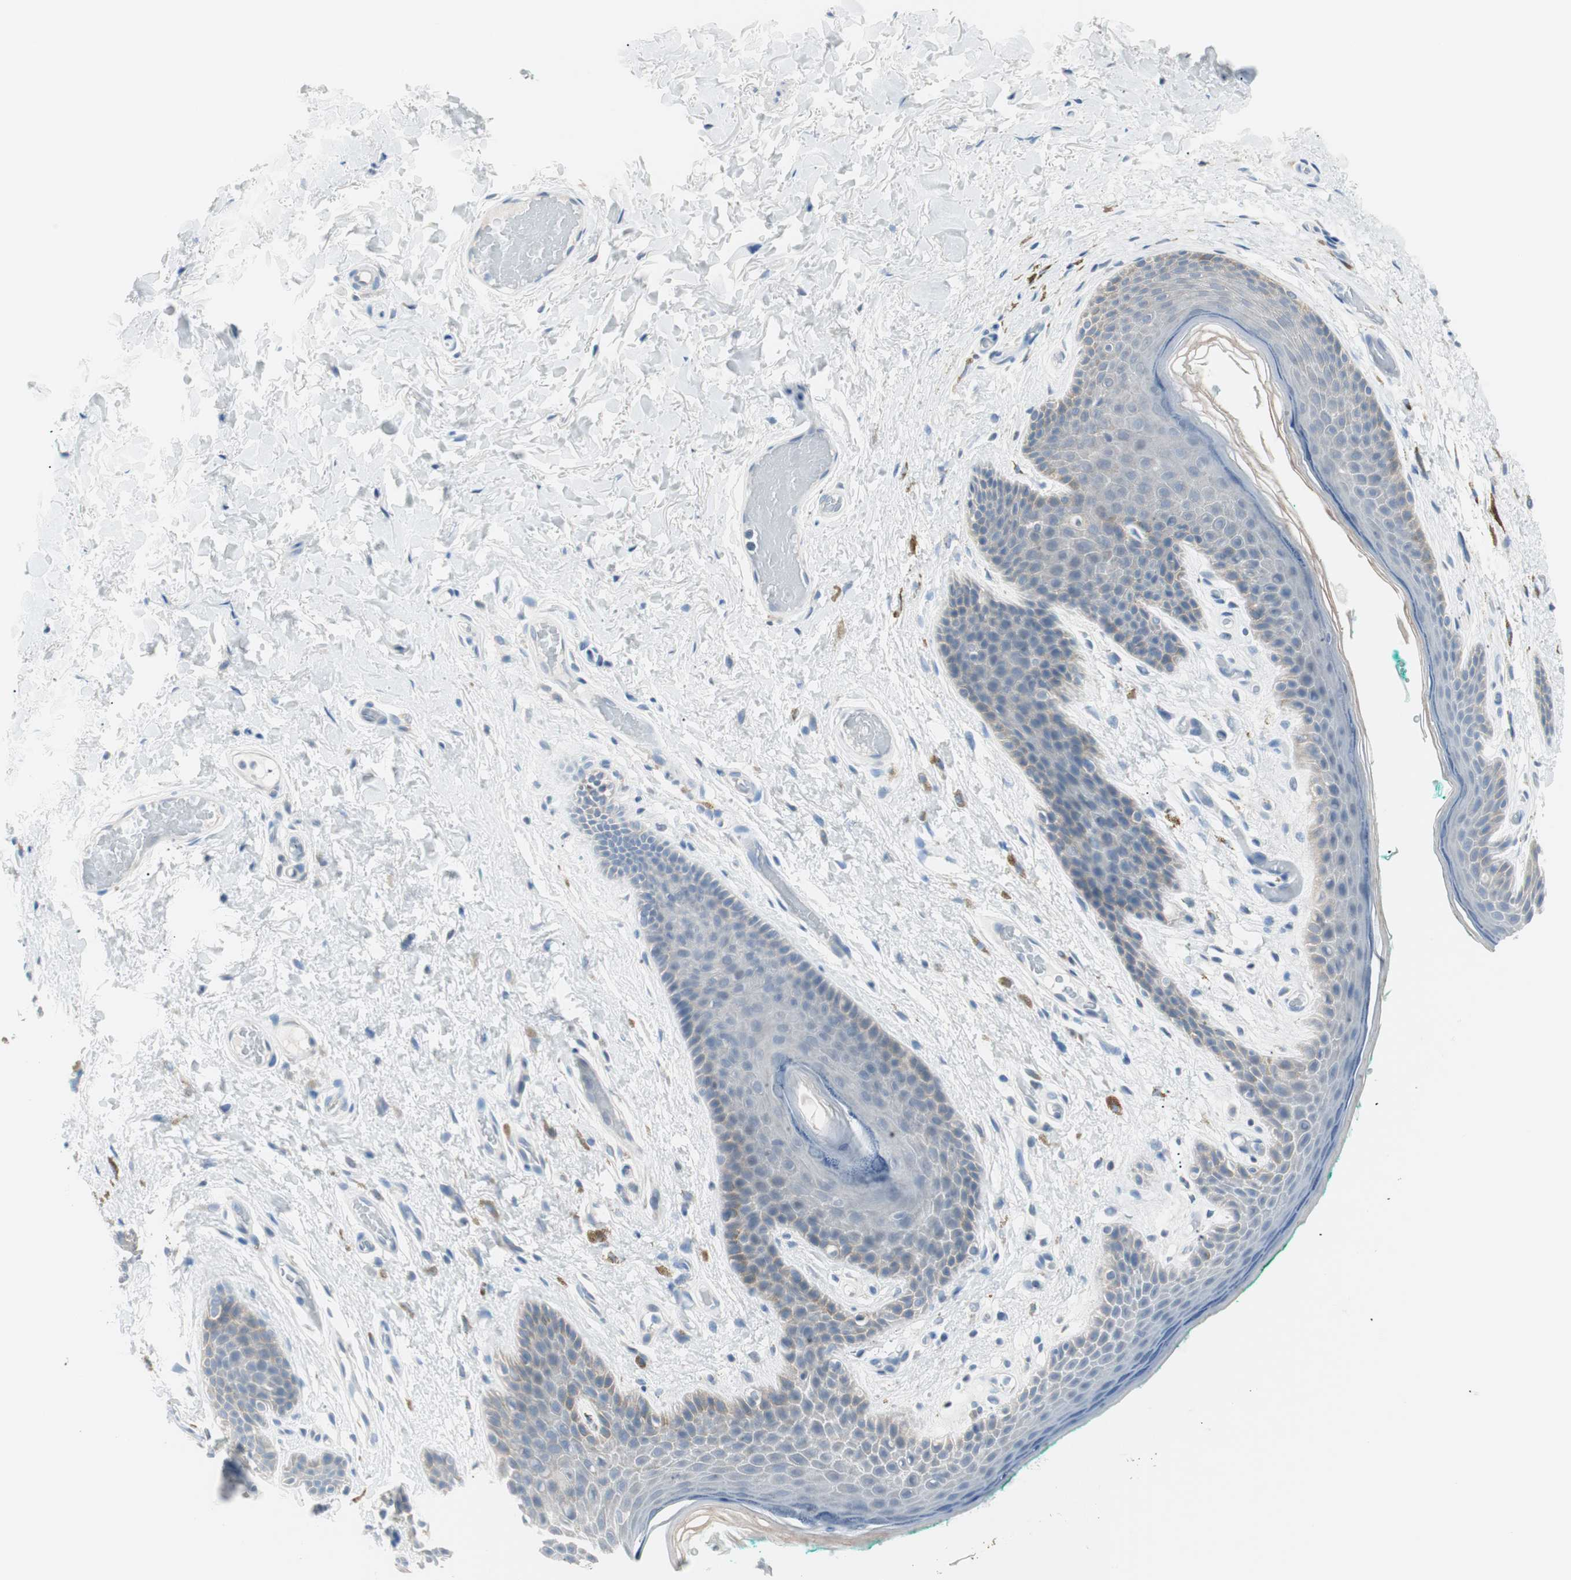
{"staining": {"intensity": "negative", "quantity": "none", "location": "none"}, "tissue": "skin", "cell_type": "Epidermal cells", "image_type": "normal", "snomed": [{"axis": "morphology", "description": "Normal tissue, NOS"}, {"axis": "topography", "description": "Anal"}], "caption": "This is a histopathology image of immunohistochemistry staining of unremarkable skin, which shows no expression in epidermal cells.", "gene": "VIL1", "patient": {"sex": "male", "age": 74}}